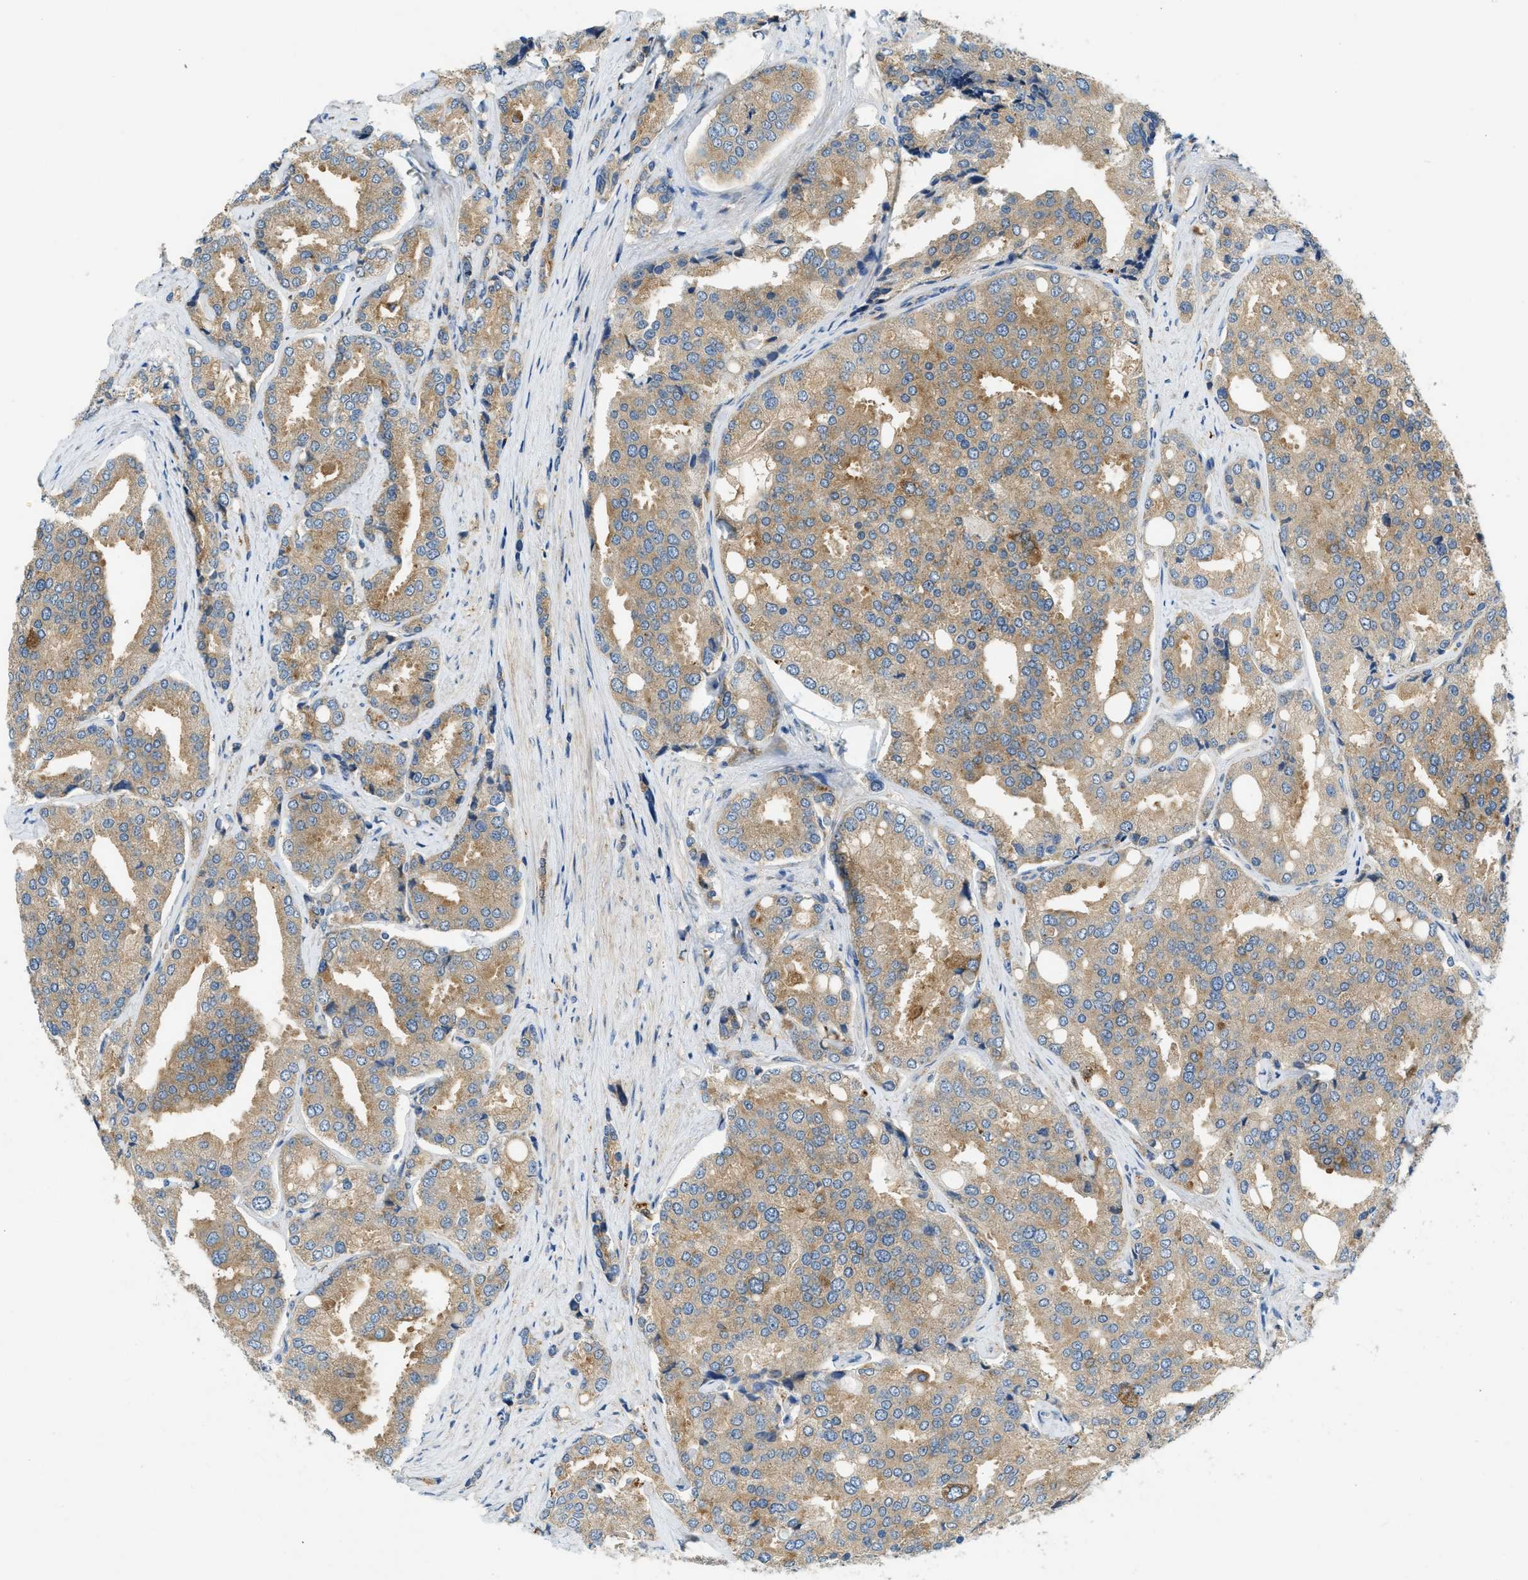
{"staining": {"intensity": "moderate", "quantity": ">75%", "location": "cytoplasmic/membranous"}, "tissue": "prostate cancer", "cell_type": "Tumor cells", "image_type": "cancer", "snomed": [{"axis": "morphology", "description": "Adenocarcinoma, High grade"}, {"axis": "topography", "description": "Prostate"}], "caption": "A brown stain labels moderate cytoplasmic/membranous expression of a protein in human prostate cancer (adenocarcinoma (high-grade)) tumor cells. Using DAB (3,3'-diaminobenzidine) (brown) and hematoxylin (blue) stains, captured at high magnification using brightfield microscopy.", "gene": "RFFL", "patient": {"sex": "male", "age": 50}}